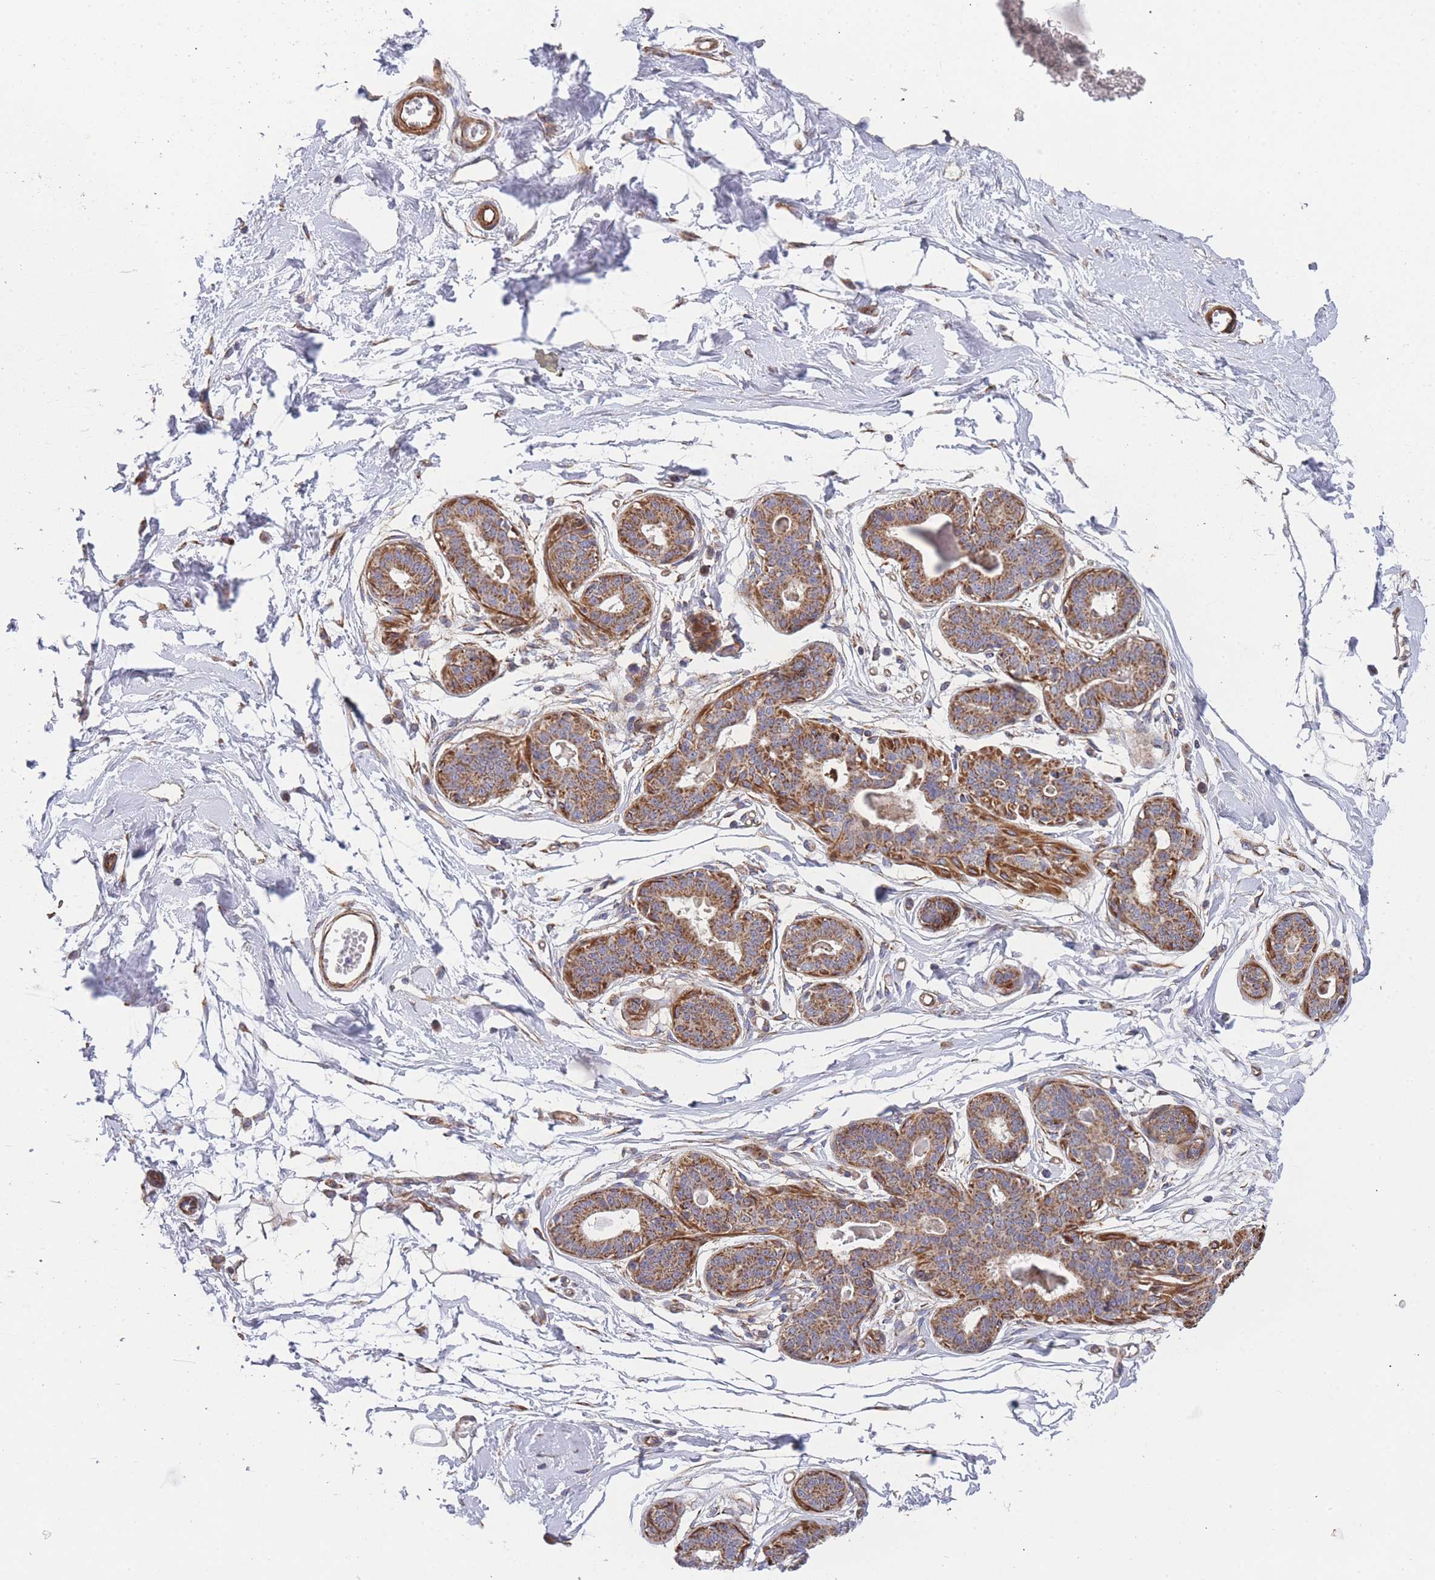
{"staining": {"intensity": "weak", "quantity": ">75%", "location": "cytoplasmic/membranous"}, "tissue": "breast", "cell_type": "Adipocytes", "image_type": "normal", "snomed": [{"axis": "morphology", "description": "Normal tissue, NOS"}, {"axis": "topography", "description": "Breast"}], "caption": "DAB (3,3'-diaminobenzidine) immunohistochemical staining of unremarkable human breast reveals weak cytoplasmic/membranous protein staining in about >75% of adipocytes.", "gene": "MTRES1", "patient": {"sex": "female", "age": 45}}